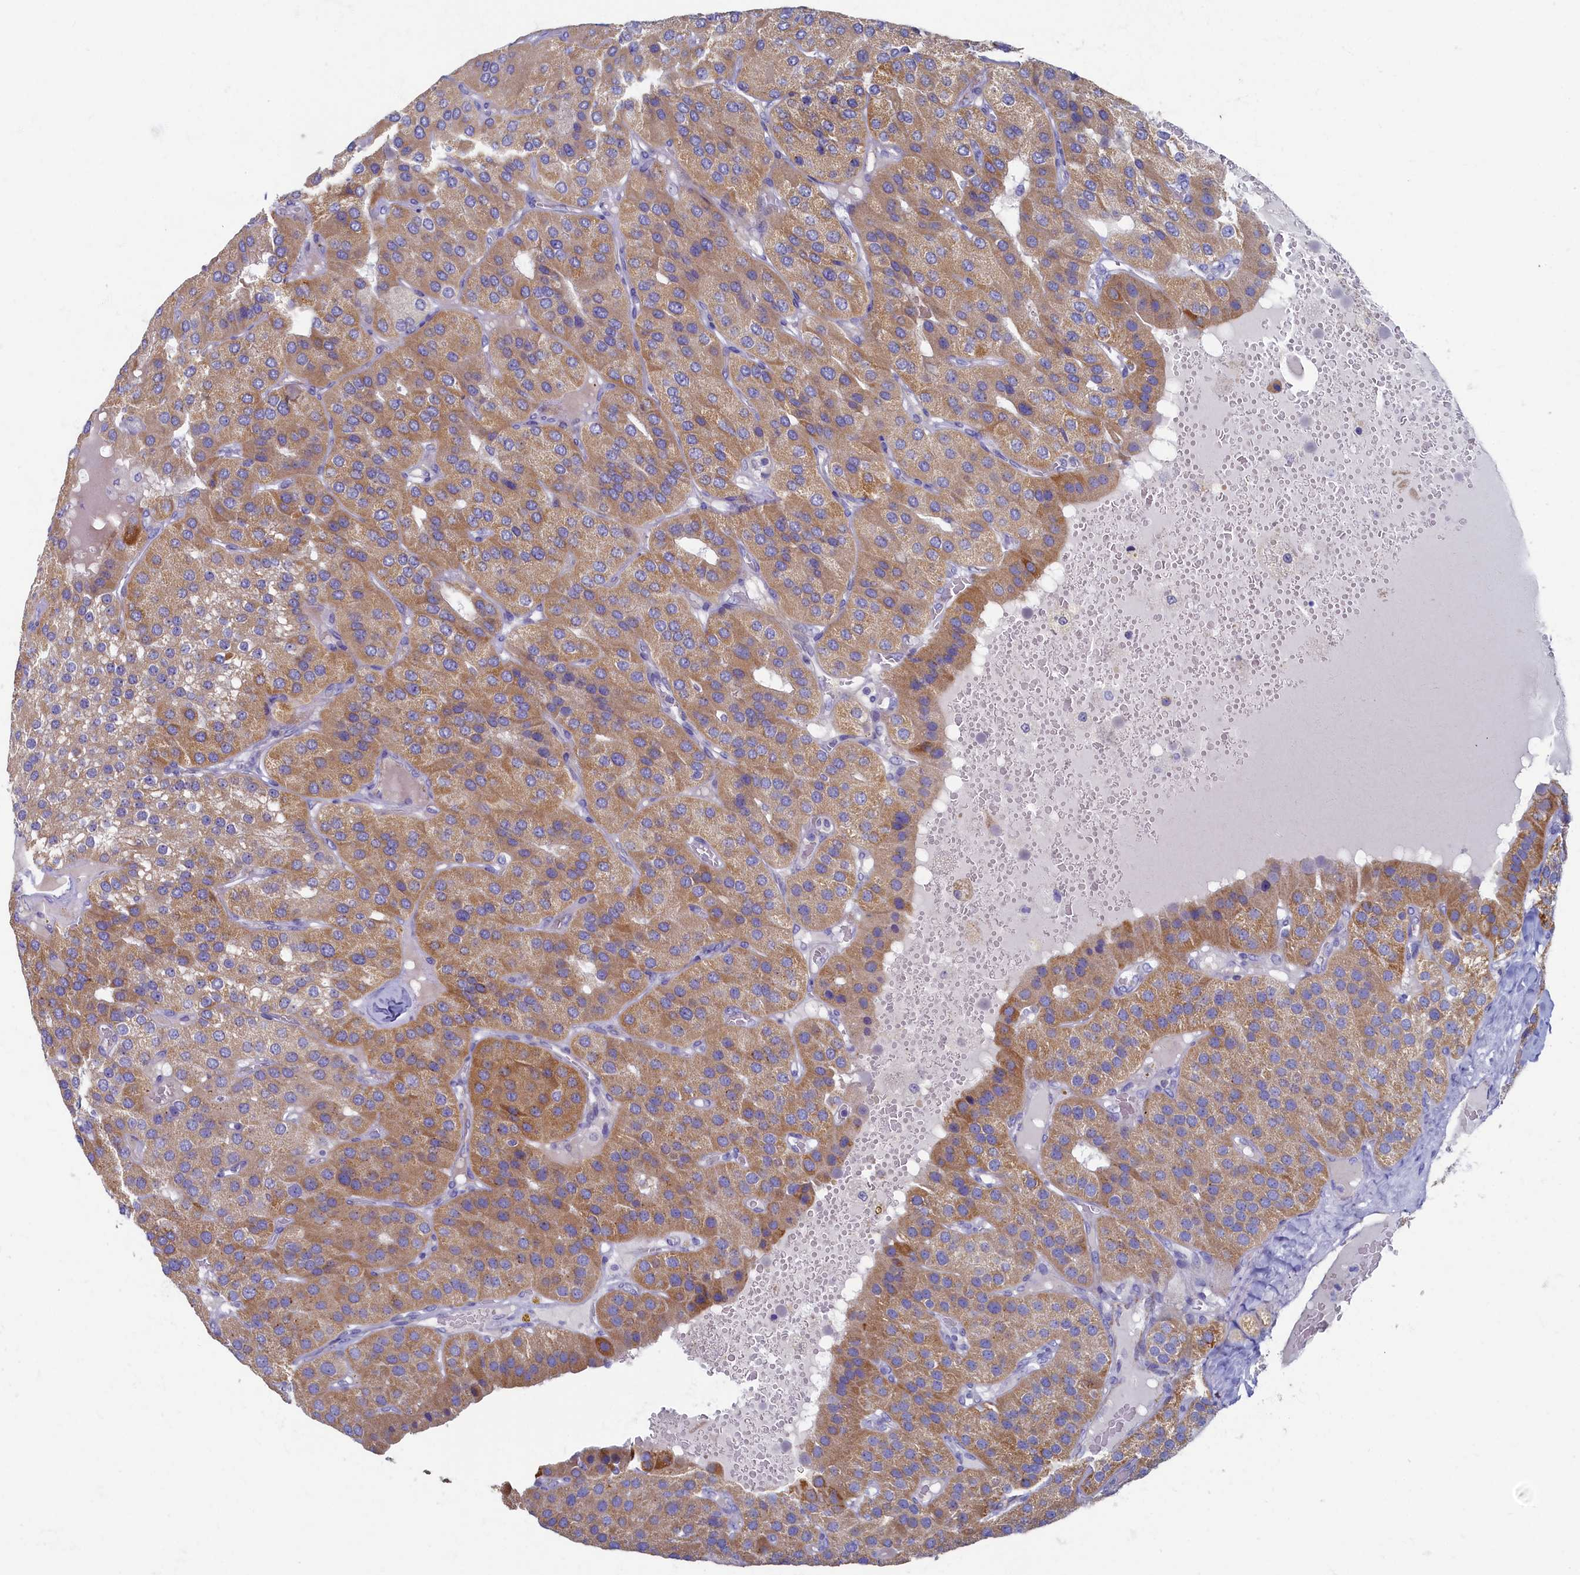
{"staining": {"intensity": "moderate", "quantity": ">75%", "location": "cytoplasmic/membranous"}, "tissue": "parathyroid gland", "cell_type": "Glandular cells", "image_type": "normal", "snomed": [{"axis": "morphology", "description": "Normal tissue, NOS"}, {"axis": "morphology", "description": "Adenoma, NOS"}, {"axis": "topography", "description": "Parathyroid gland"}], "caption": "Moderate cytoplasmic/membranous expression for a protein is identified in approximately >75% of glandular cells of unremarkable parathyroid gland using immunohistochemistry (IHC).", "gene": "OCIAD2", "patient": {"sex": "female", "age": 86}}